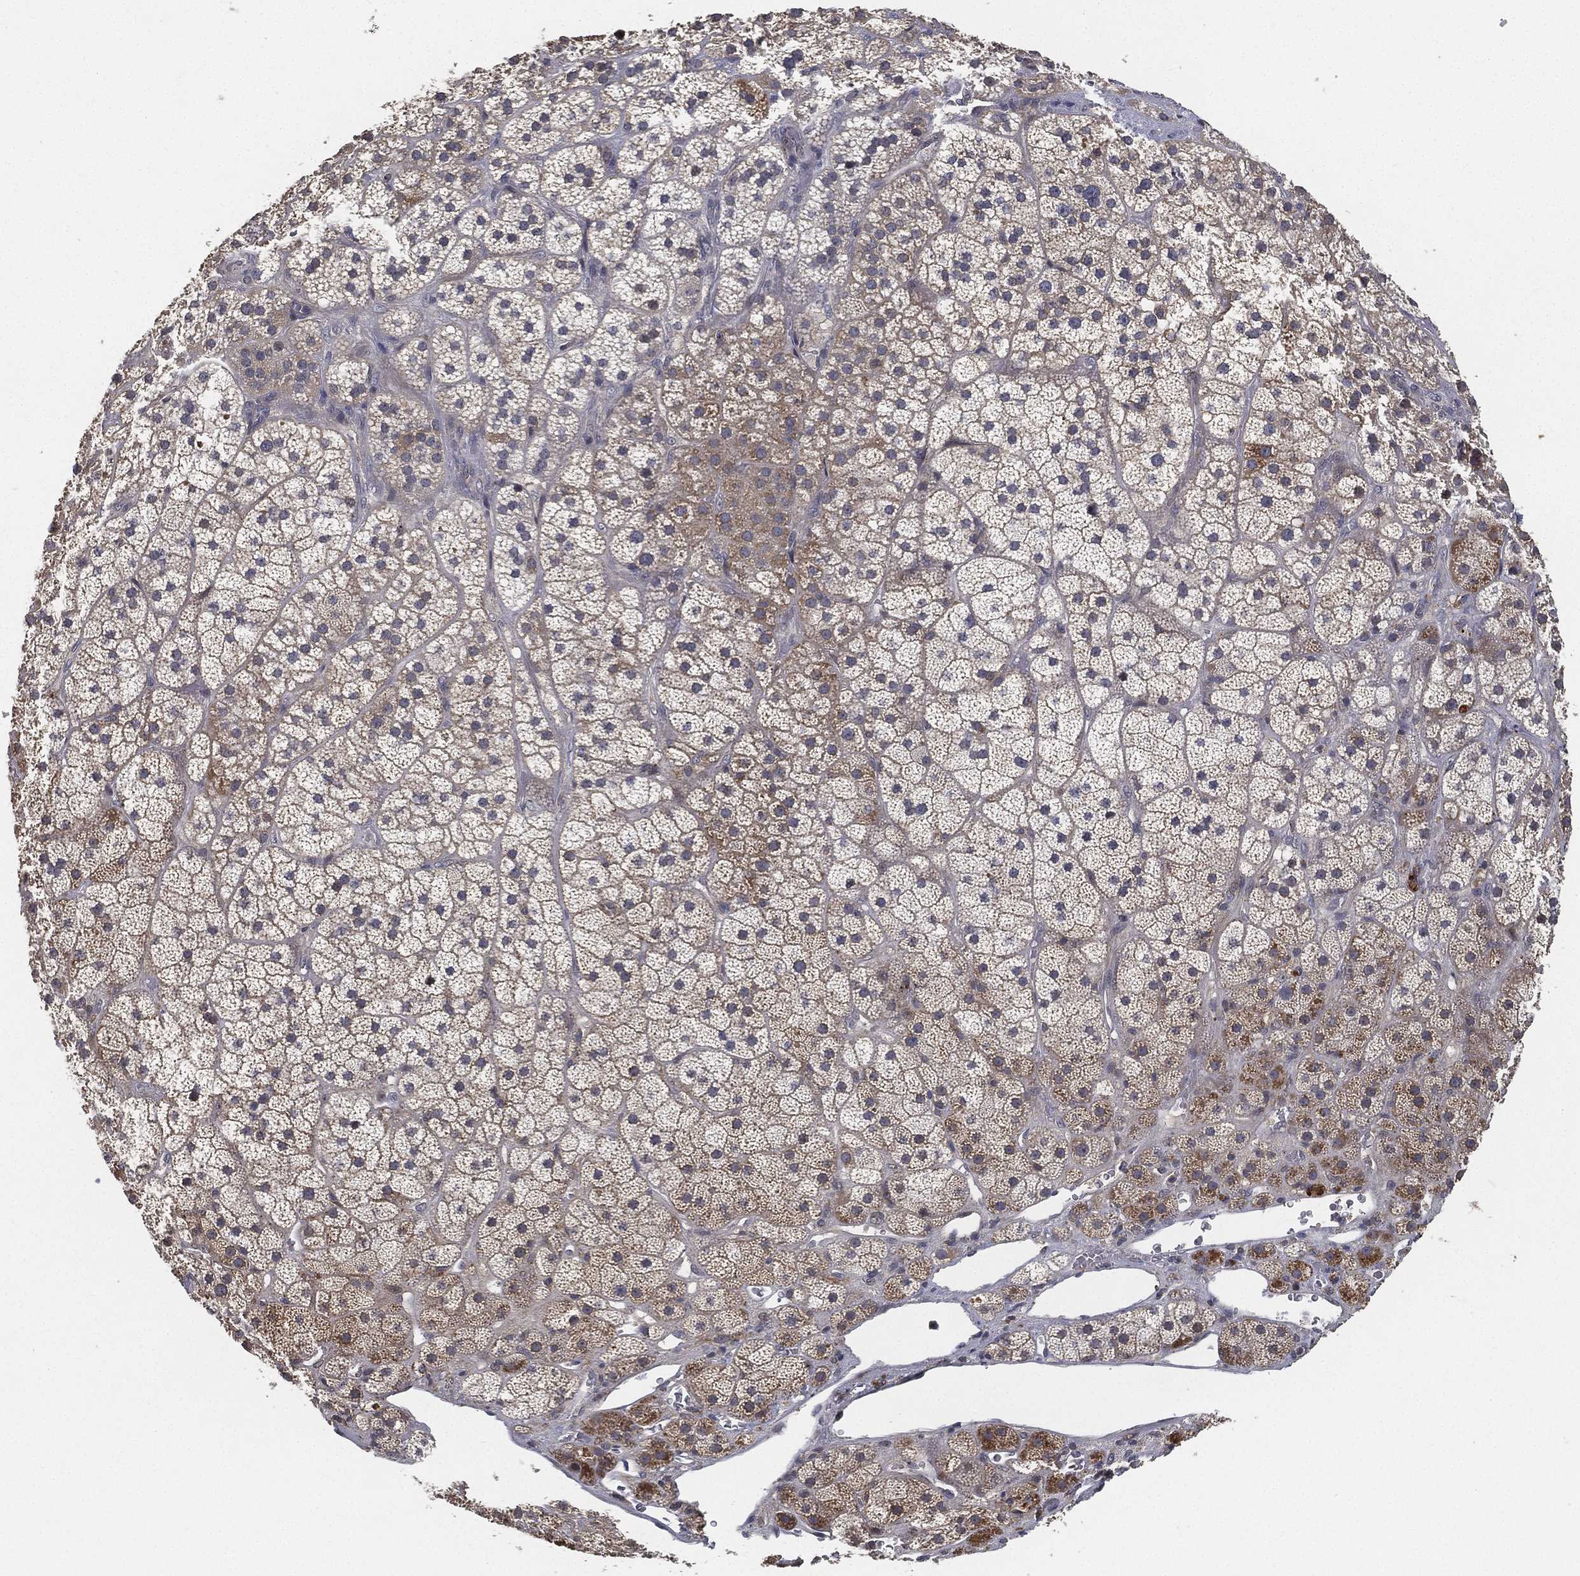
{"staining": {"intensity": "strong", "quantity": "<25%", "location": "cytoplasmic/membranous"}, "tissue": "adrenal gland", "cell_type": "Glandular cells", "image_type": "normal", "snomed": [{"axis": "morphology", "description": "Normal tissue, NOS"}, {"axis": "topography", "description": "Adrenal gland"}], "caption": "Brown immunohistochemical staining in benign adrenal gland reveals strong cytoplasmic/membranous positivity in approximately <25% of glandular cells.", "gene": "CFAP251", "patient": {"sex": "male", "age": 57}}